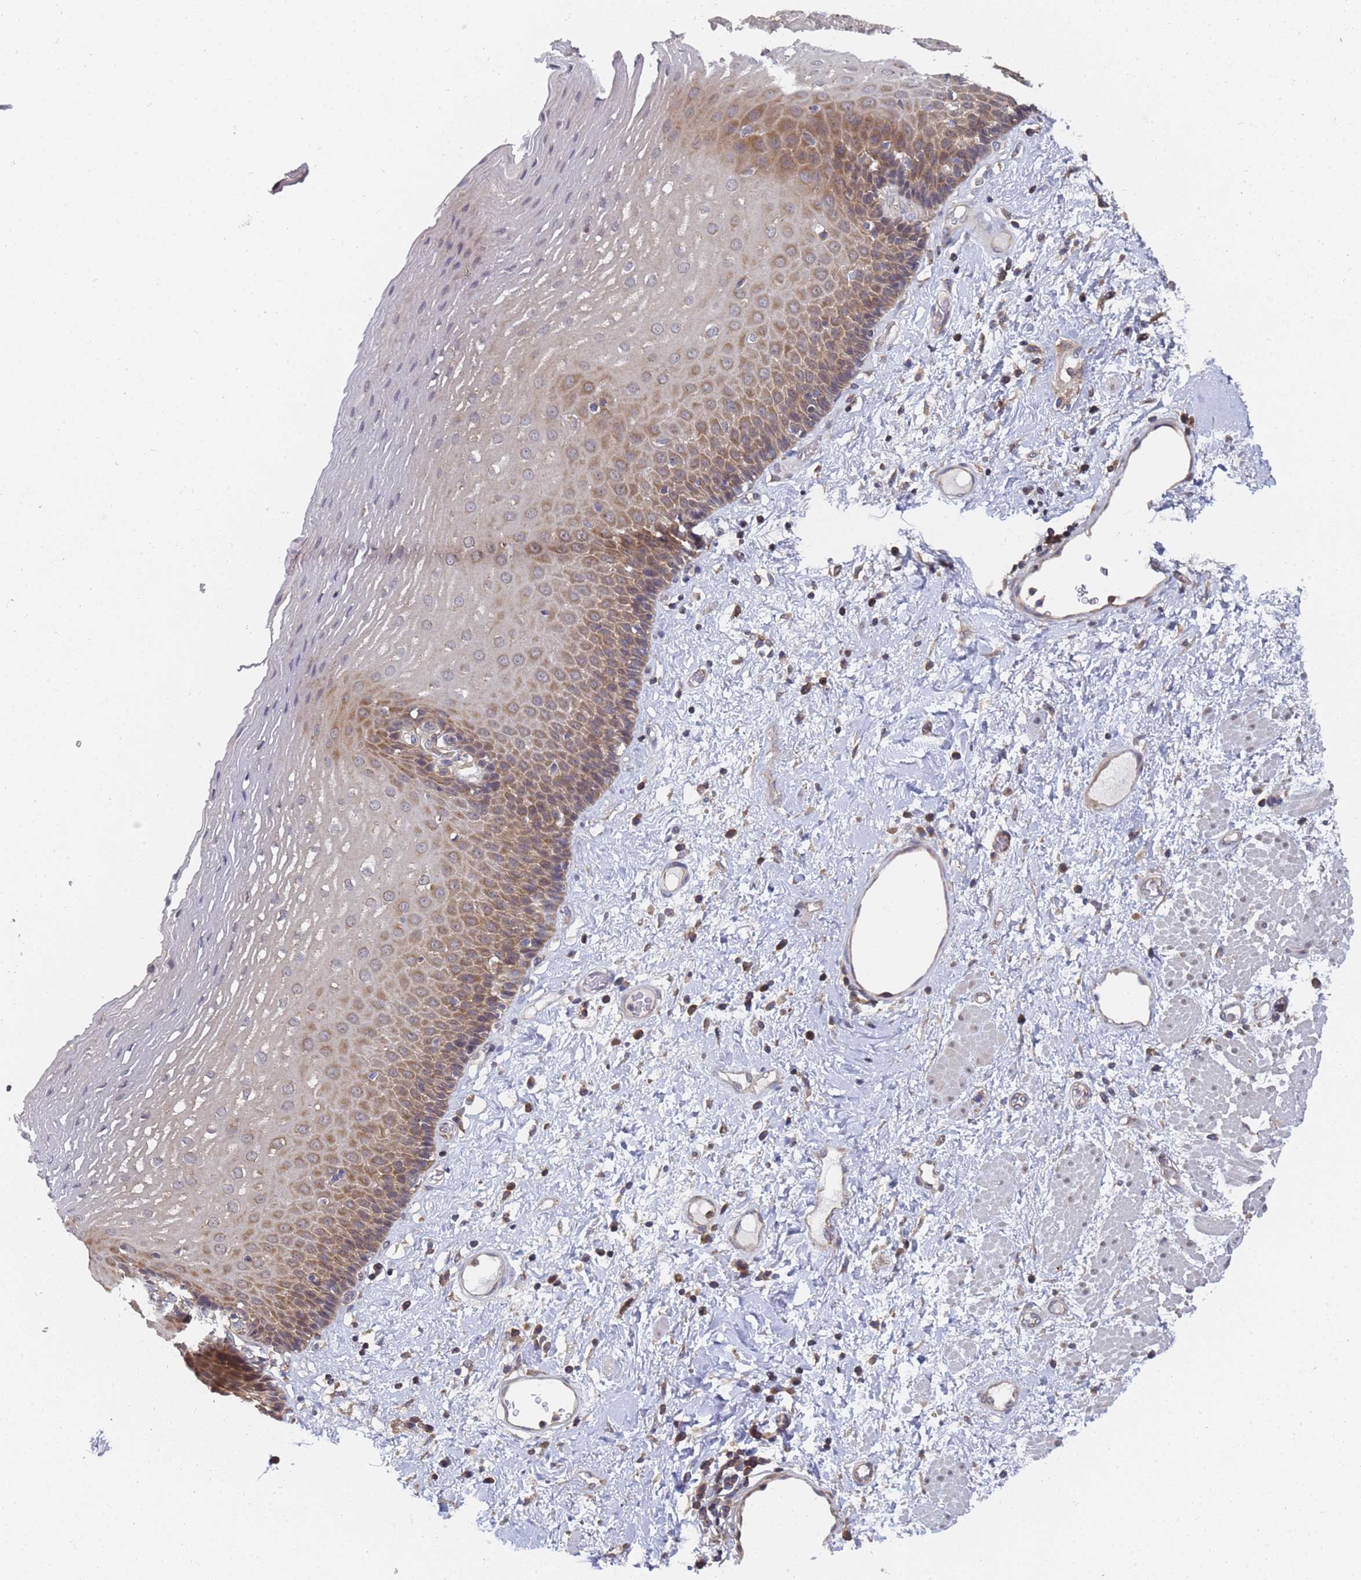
{"staining": {"intensity": "moderate", "quantity": "25%-75%", "location": "cytoplasmic/membranous"}, "tissue": "esophagus", "cell_type": "Squamous epithelial cells", "image_type": "normal", "snomed": [{"axis": "morphology", "description": "Normal tissue, NOS"}, {"axis": "morphology", "description": "Adenocarcinoma, NOS"}, {"axis": "topography", "description": "Esophagus"}], "caption": "Immunohistochemistry photomicrograph of normal esophagus: esophagus stained using immunohistochemistry (IHC) reveals medium levels of moderate protein expression localized specifically in the cytoplasmic/membranous of squamous epithelial cells, appearing as a cytoplasmic/membranous brown color.", "gene": "ALS2CL", "patient": {"sex": "male", "age": 62}}